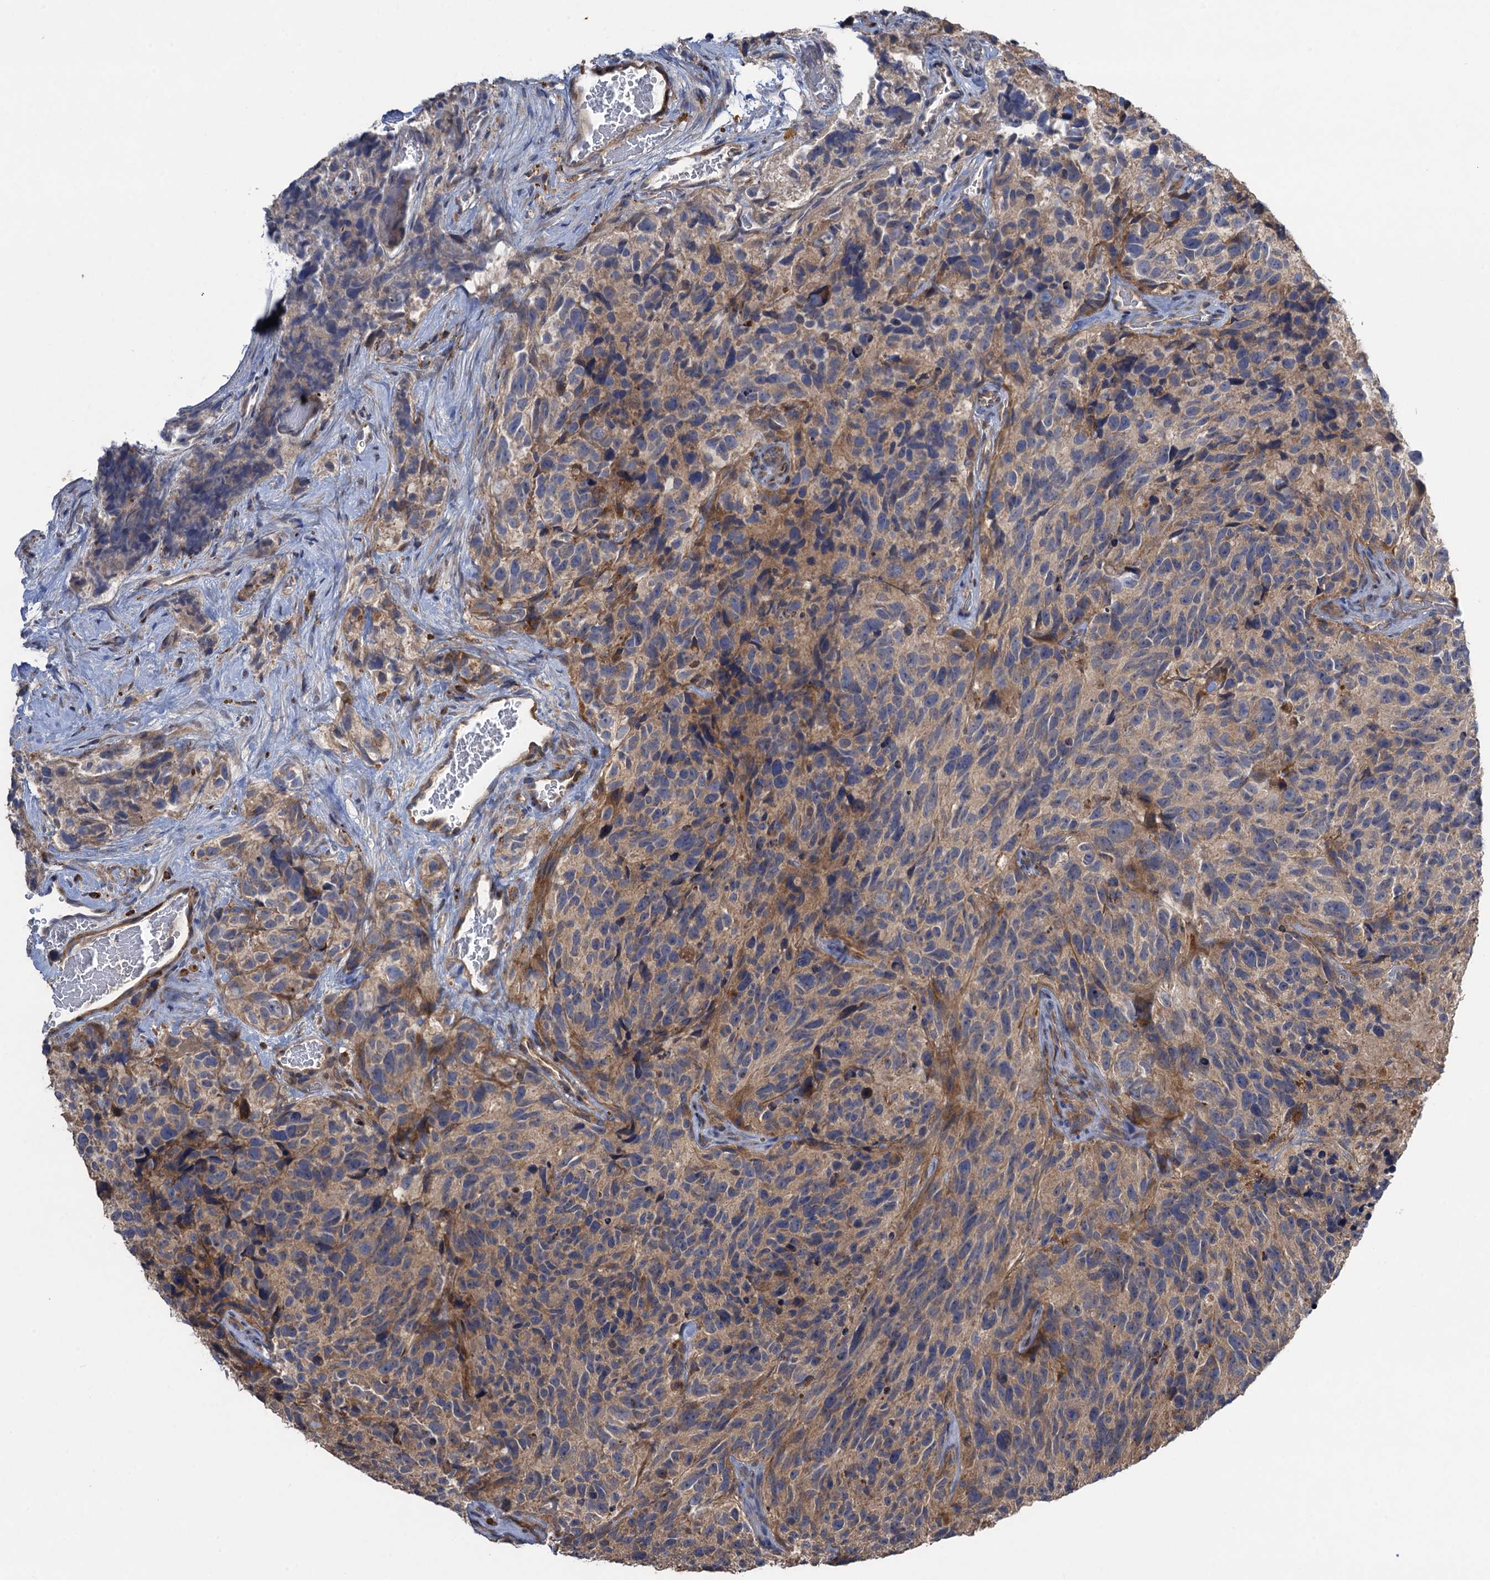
{"staining": {"intensity": "weak", "quantity": ">75%", "location": "cytoplasmic/membranous"}, "tissue": "glioma", "cell_type": "Tumor cells", "image_type": "cancer", "snomed": [{"axis": "morphology", "description": "Glioma, malignant, High grade"}, {"axis": "topography", "description": "Brain"}], "caption": "Malignant glioma (high-grade) stained with IHC exhibits weak cytoplasmic/membranous staining in approximately >75% of tumor cells.", "gene": "WDR88", "patient": {"sex": "male", "age": 69}}